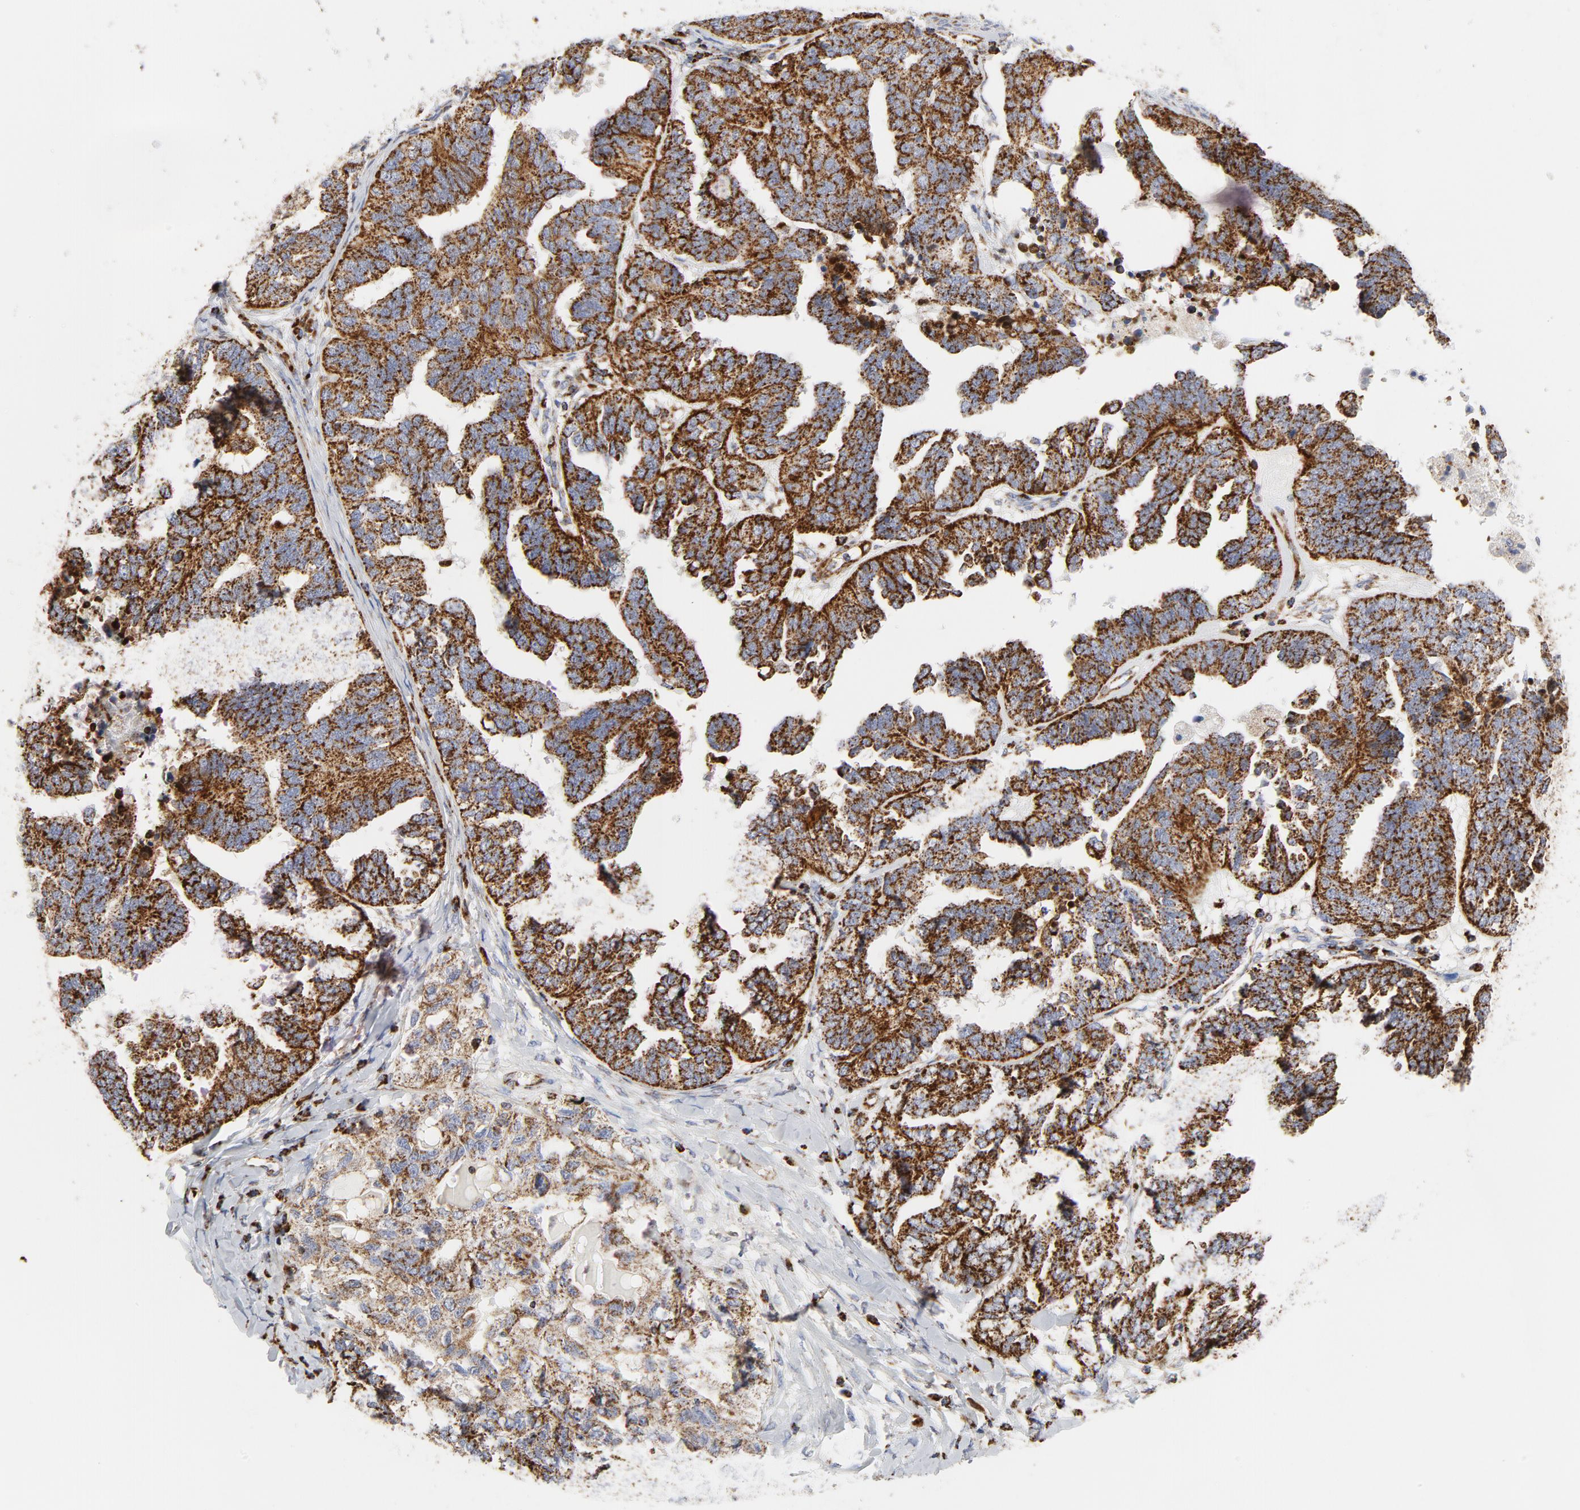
{"staining": {"intensity": "strong", "quantity": ">75%", "location": "cytoplasmic/membranous"}, "tissue": "ovarian cancer", "cell_type": "Tumor cells", "image_type": "cancer", "snomed": [{"axis": "morphology", "description": "Cystadenocarcinoma, serous, NOS"}, {"axis": "topography", "description": "Ovary"}], "caption": "Immunohistochemistry (IHC) (DAB) staining of human serous cystadenocarcinoma (ovarian) displays strong cytoplasmic/membranous protein positivity in about >75% of tumor cells.", "gene": "CYCS", "patient": {"sex": "female", "age": 82}}